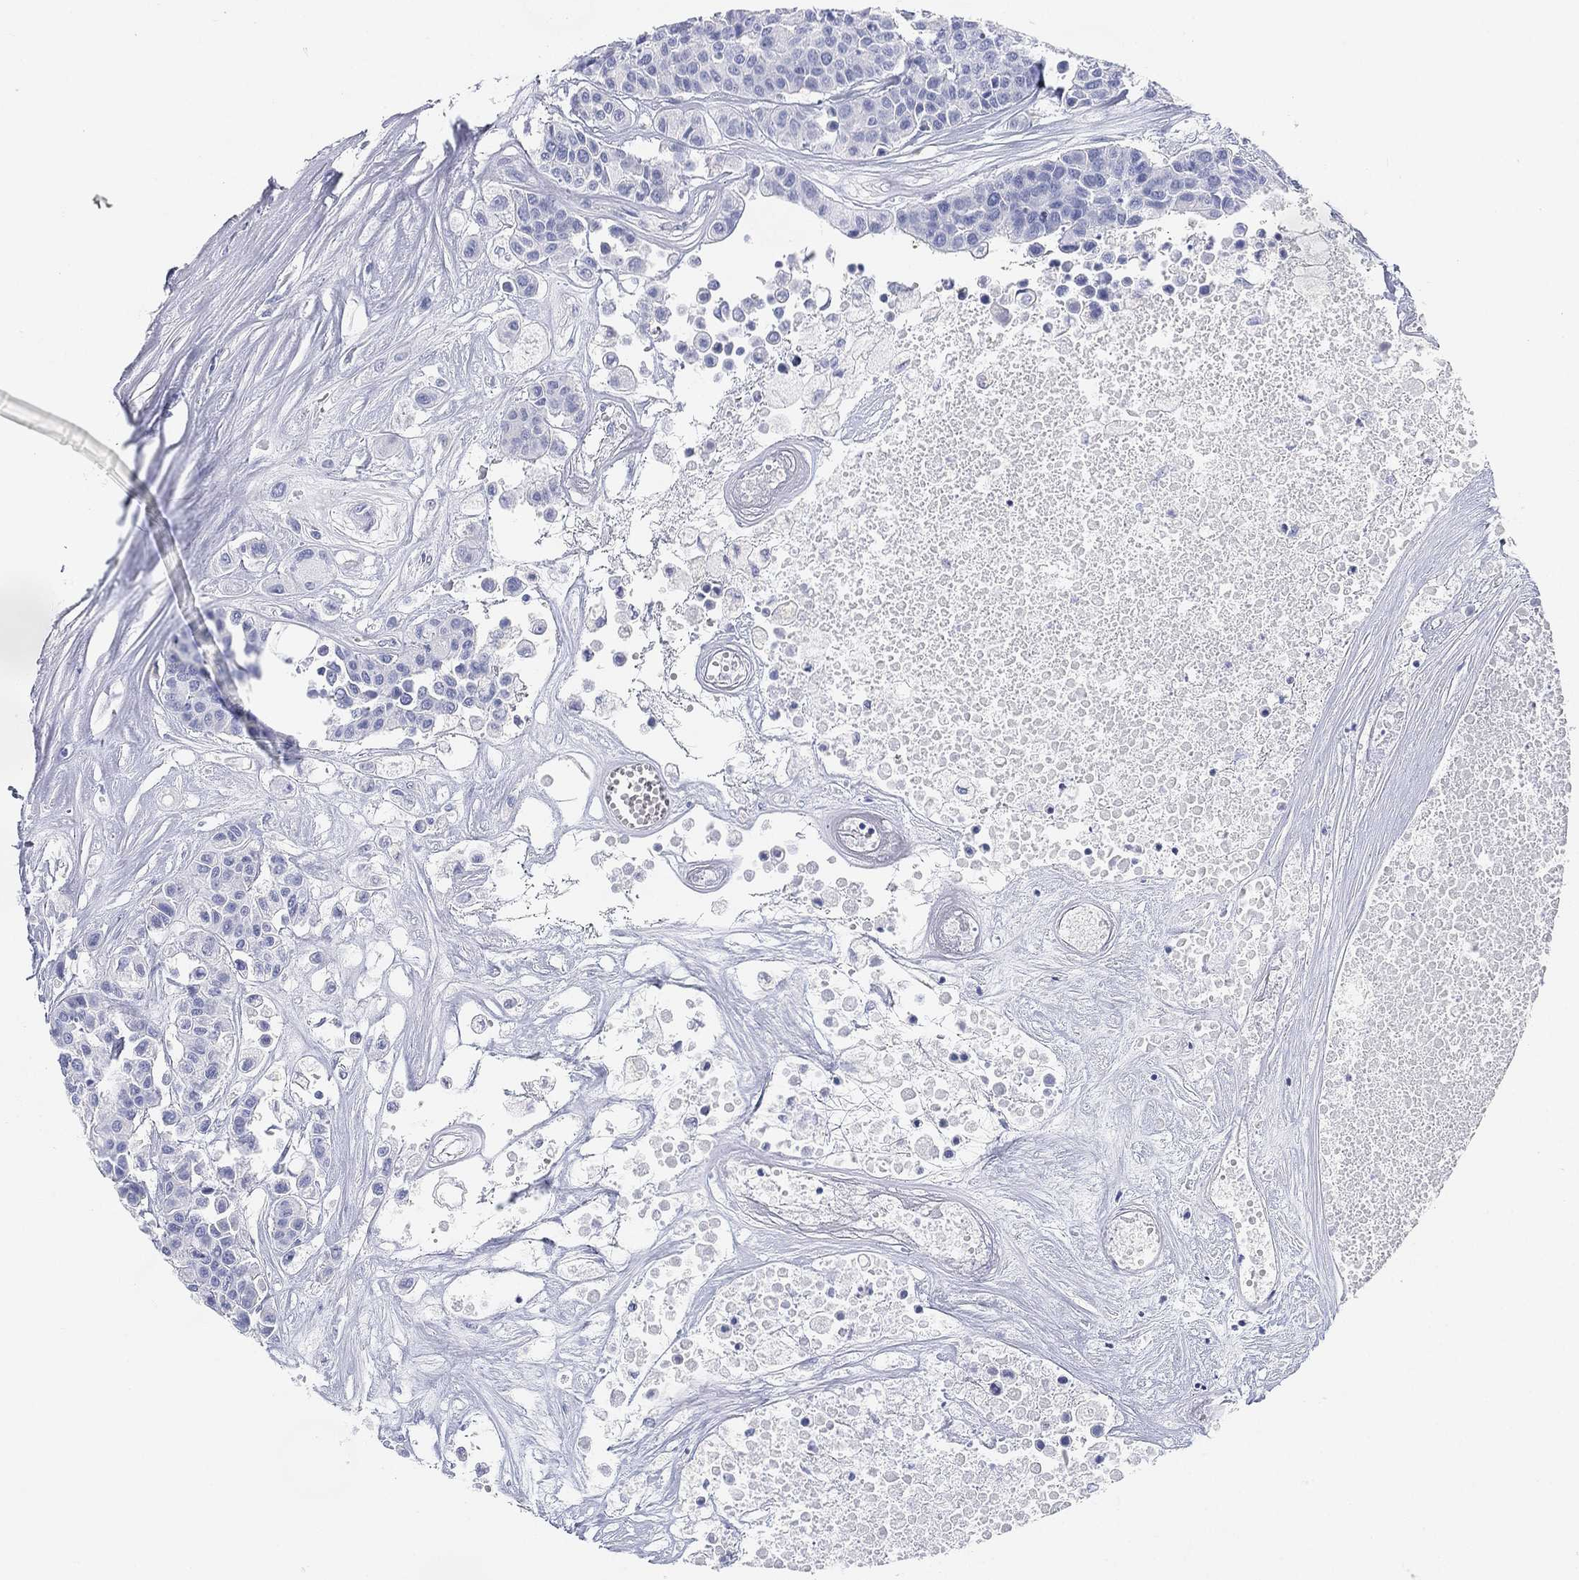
{"staining": {"intensity": "negative", "quantity": "none", "location": "none"}, "tissue": "carcinoid", "cell_type": "Tumor cells", "image_type": "cancer", "snomed": [{"axis": "morphology", "description": "Carcinoid, malignant, NOS"}, {"axis": "topography", "description": "Colon"}], "caption": "This is an IHC image of carcinoid. There is no staining in tumor cells.", "gene": "GPR61", "patient": {"sex": "male", "age": 81}}